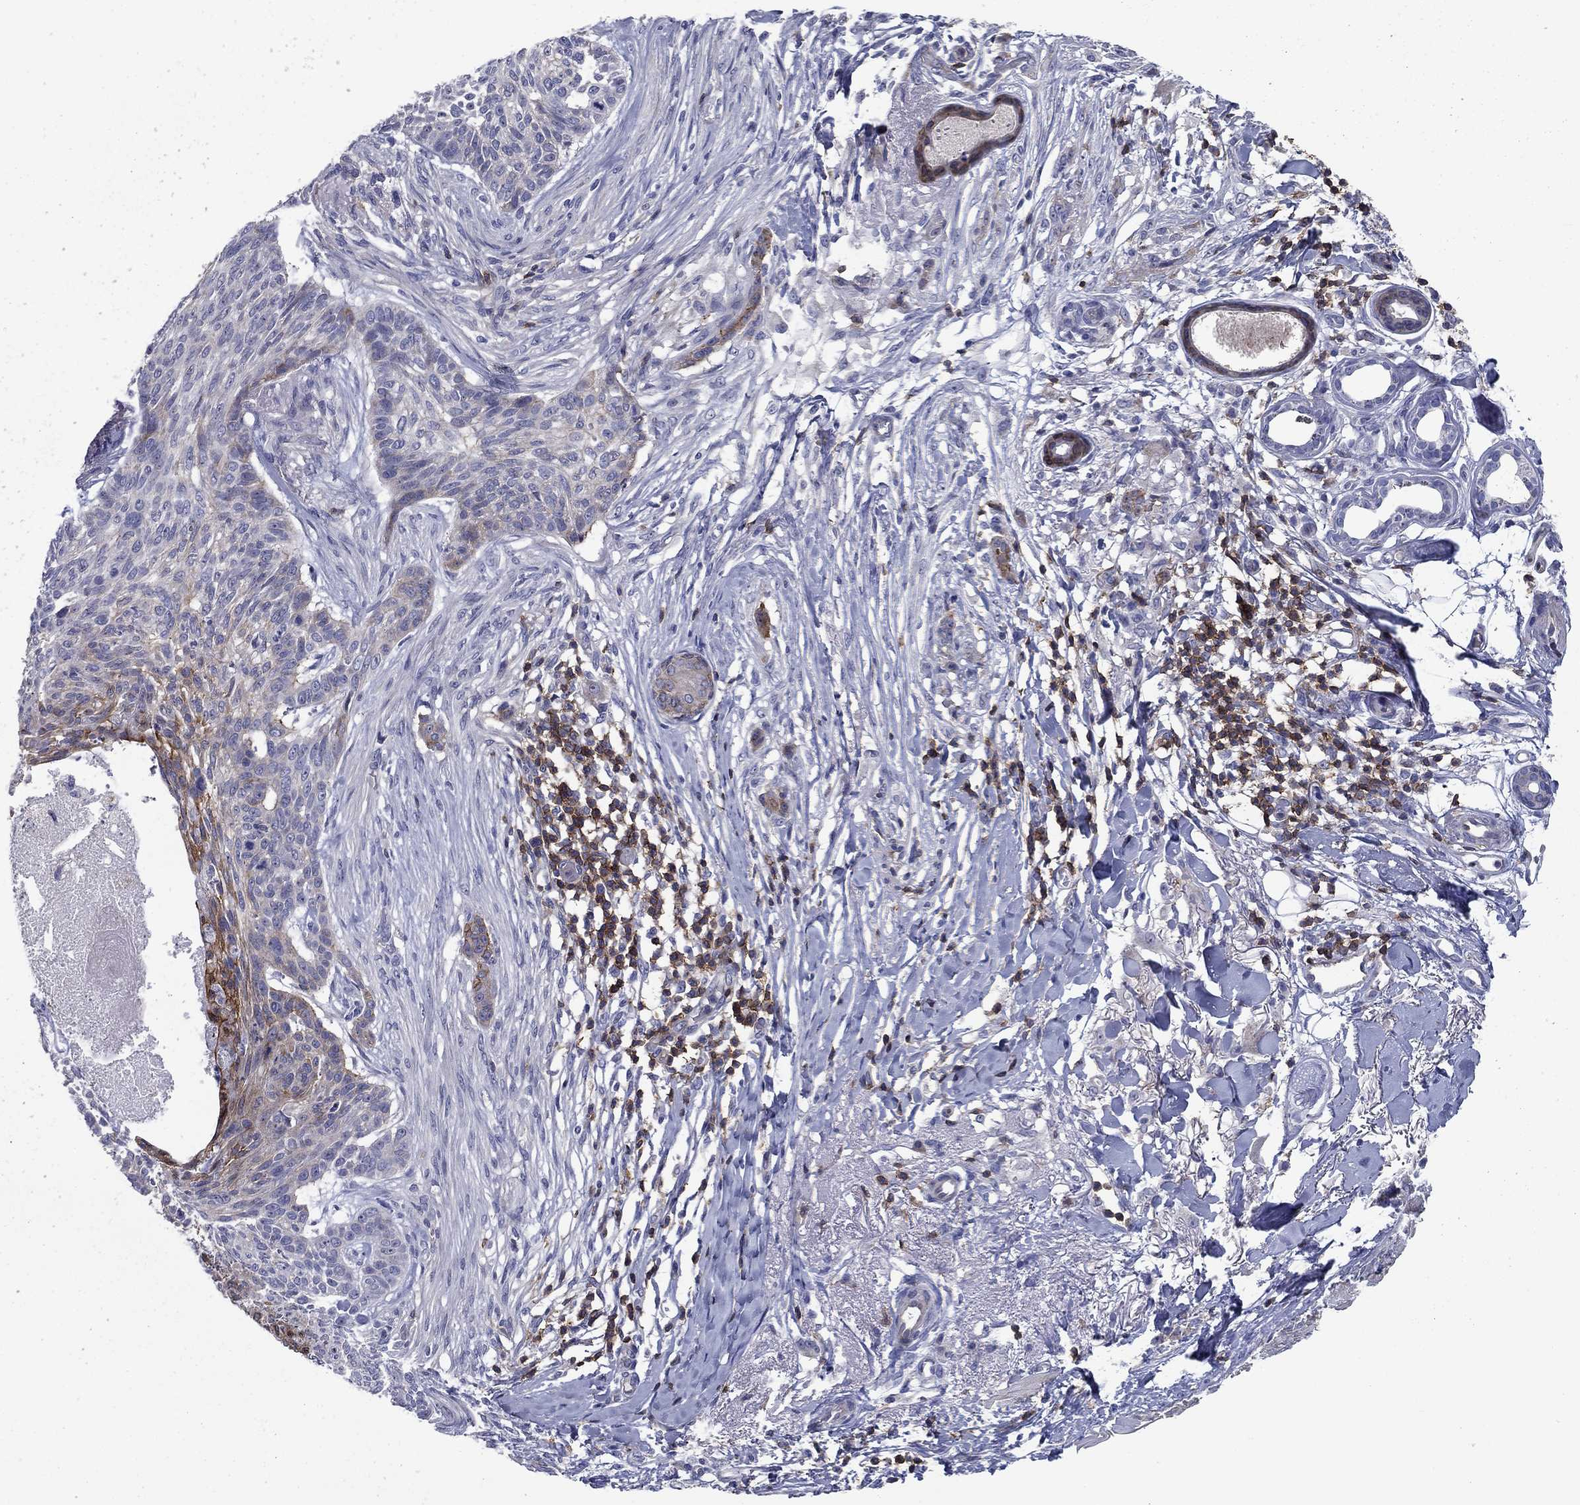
{"staining": {"intensity": "moderate", "quantity": "<25%", "location": "cytoplasmic/membranous"}, "tissue": "skin cancer", "cell_type": "Tumor cells", "image_type": "cancer", "snomed": [{"axis": "morphology", "description": "Normal tissue, NOS"}, {"axis": "morphology", "description": "Basal cell carcinoma"}, {"axis": "topography", "description": "Skin"}], "caption": "DAB immunohistochemical staining of skin cancer (basal cell carcinoma) exhibits moderate cytoplasmic/membranous protein expression in about <25% of tumor cells.", "gene": "SIT1", "patient": {"sex": "male", "age": 84}}